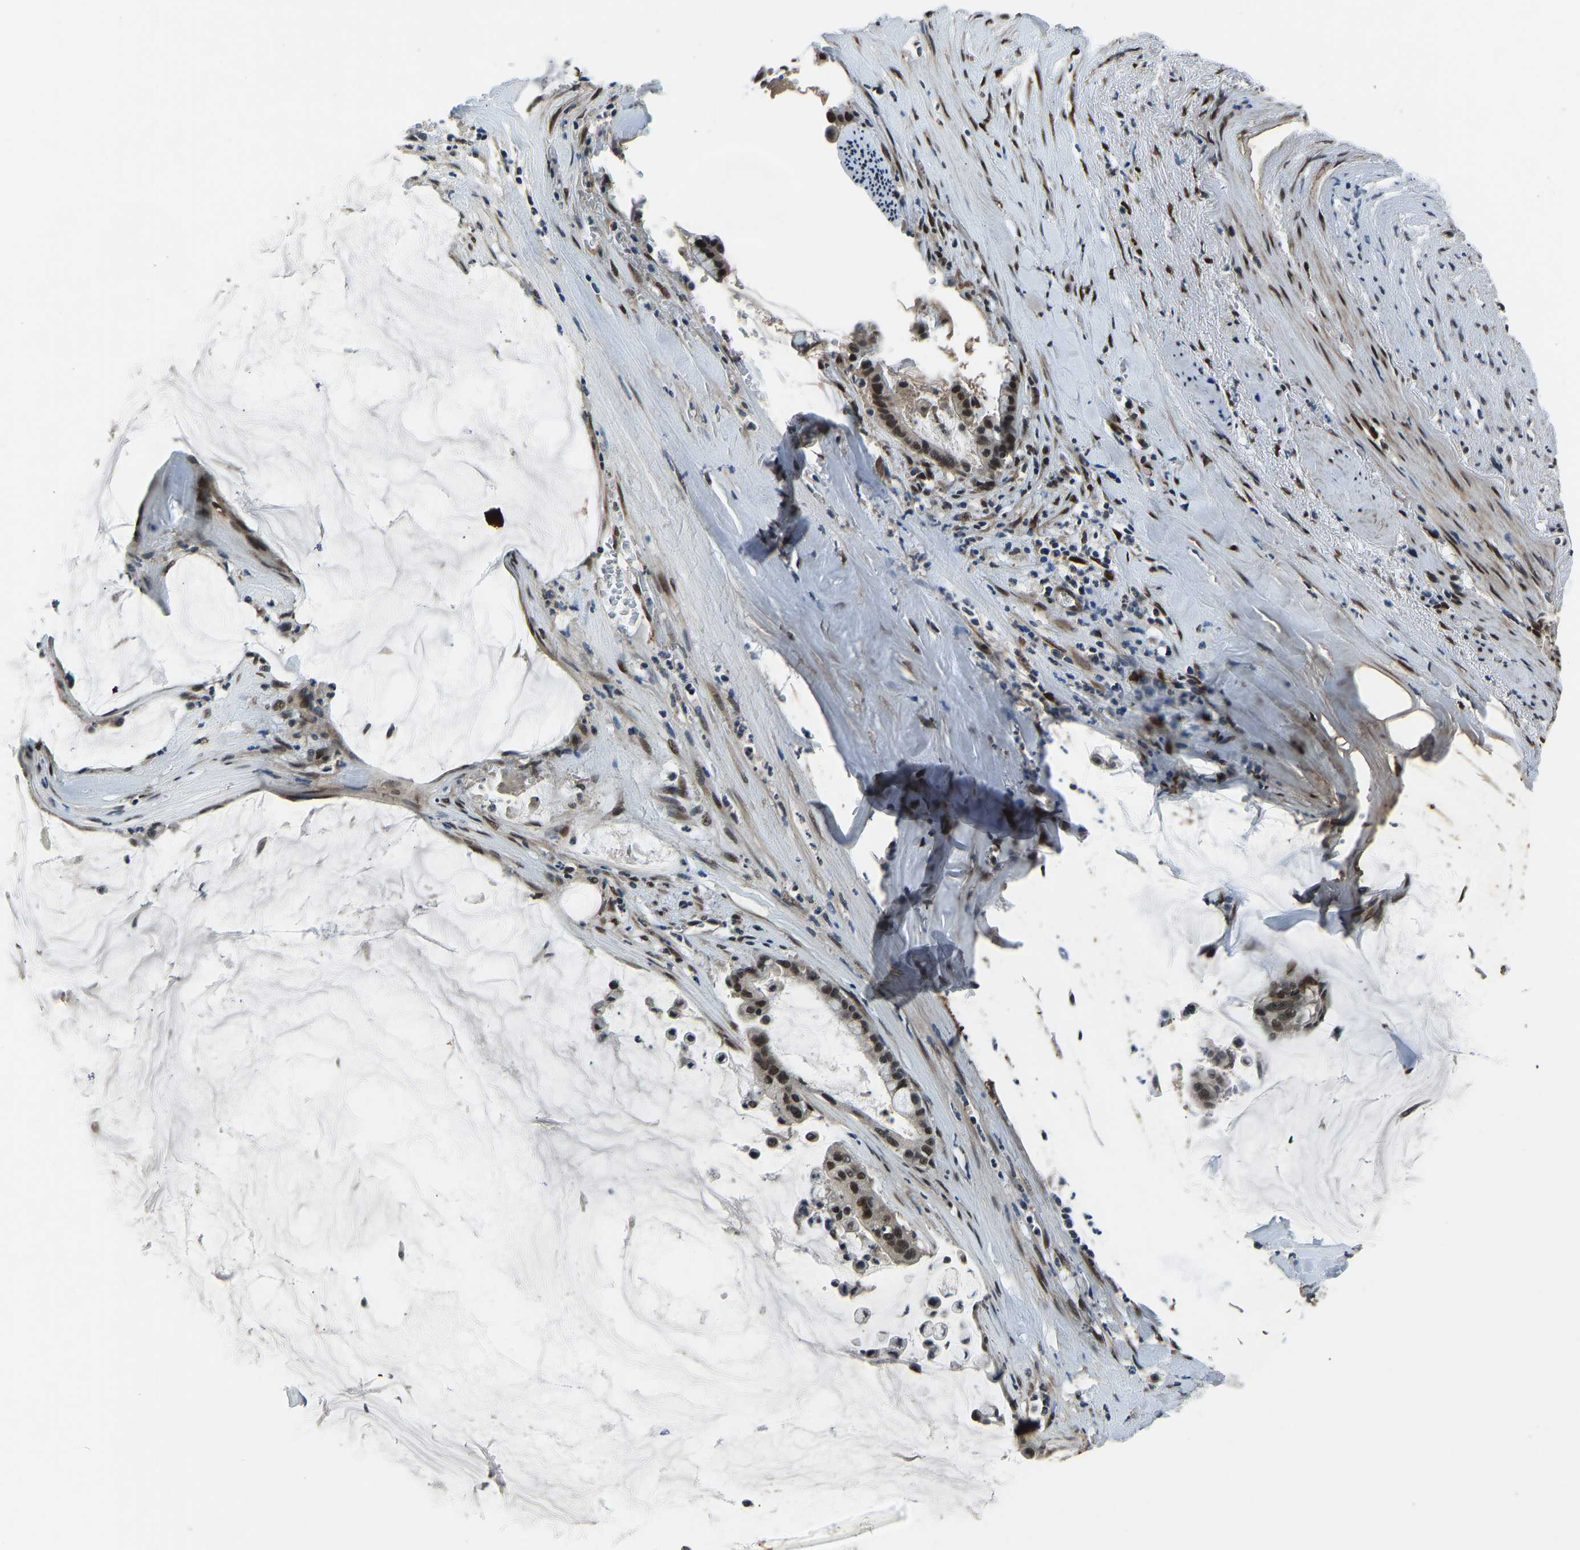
{"staining": {"intensity": "moderate", "quantity": "25%-75%", "location": "nuclear"}, "tissue": "pancreatic cancer", "cell_type": "Tumor cells", "image_type": "cancer", "snomed": [{"axis": "morphology", "description": "Adenocarcinoma, NOS"}, {"axis": "topography", "description": "Pancreas"}], "caption": "Moderate nuclear protein expression is identified in about 25%-75% of tumor cells in pancreatic cancer.", "gene": "FOS", "patient": {"sex": "male", "age": 41}}